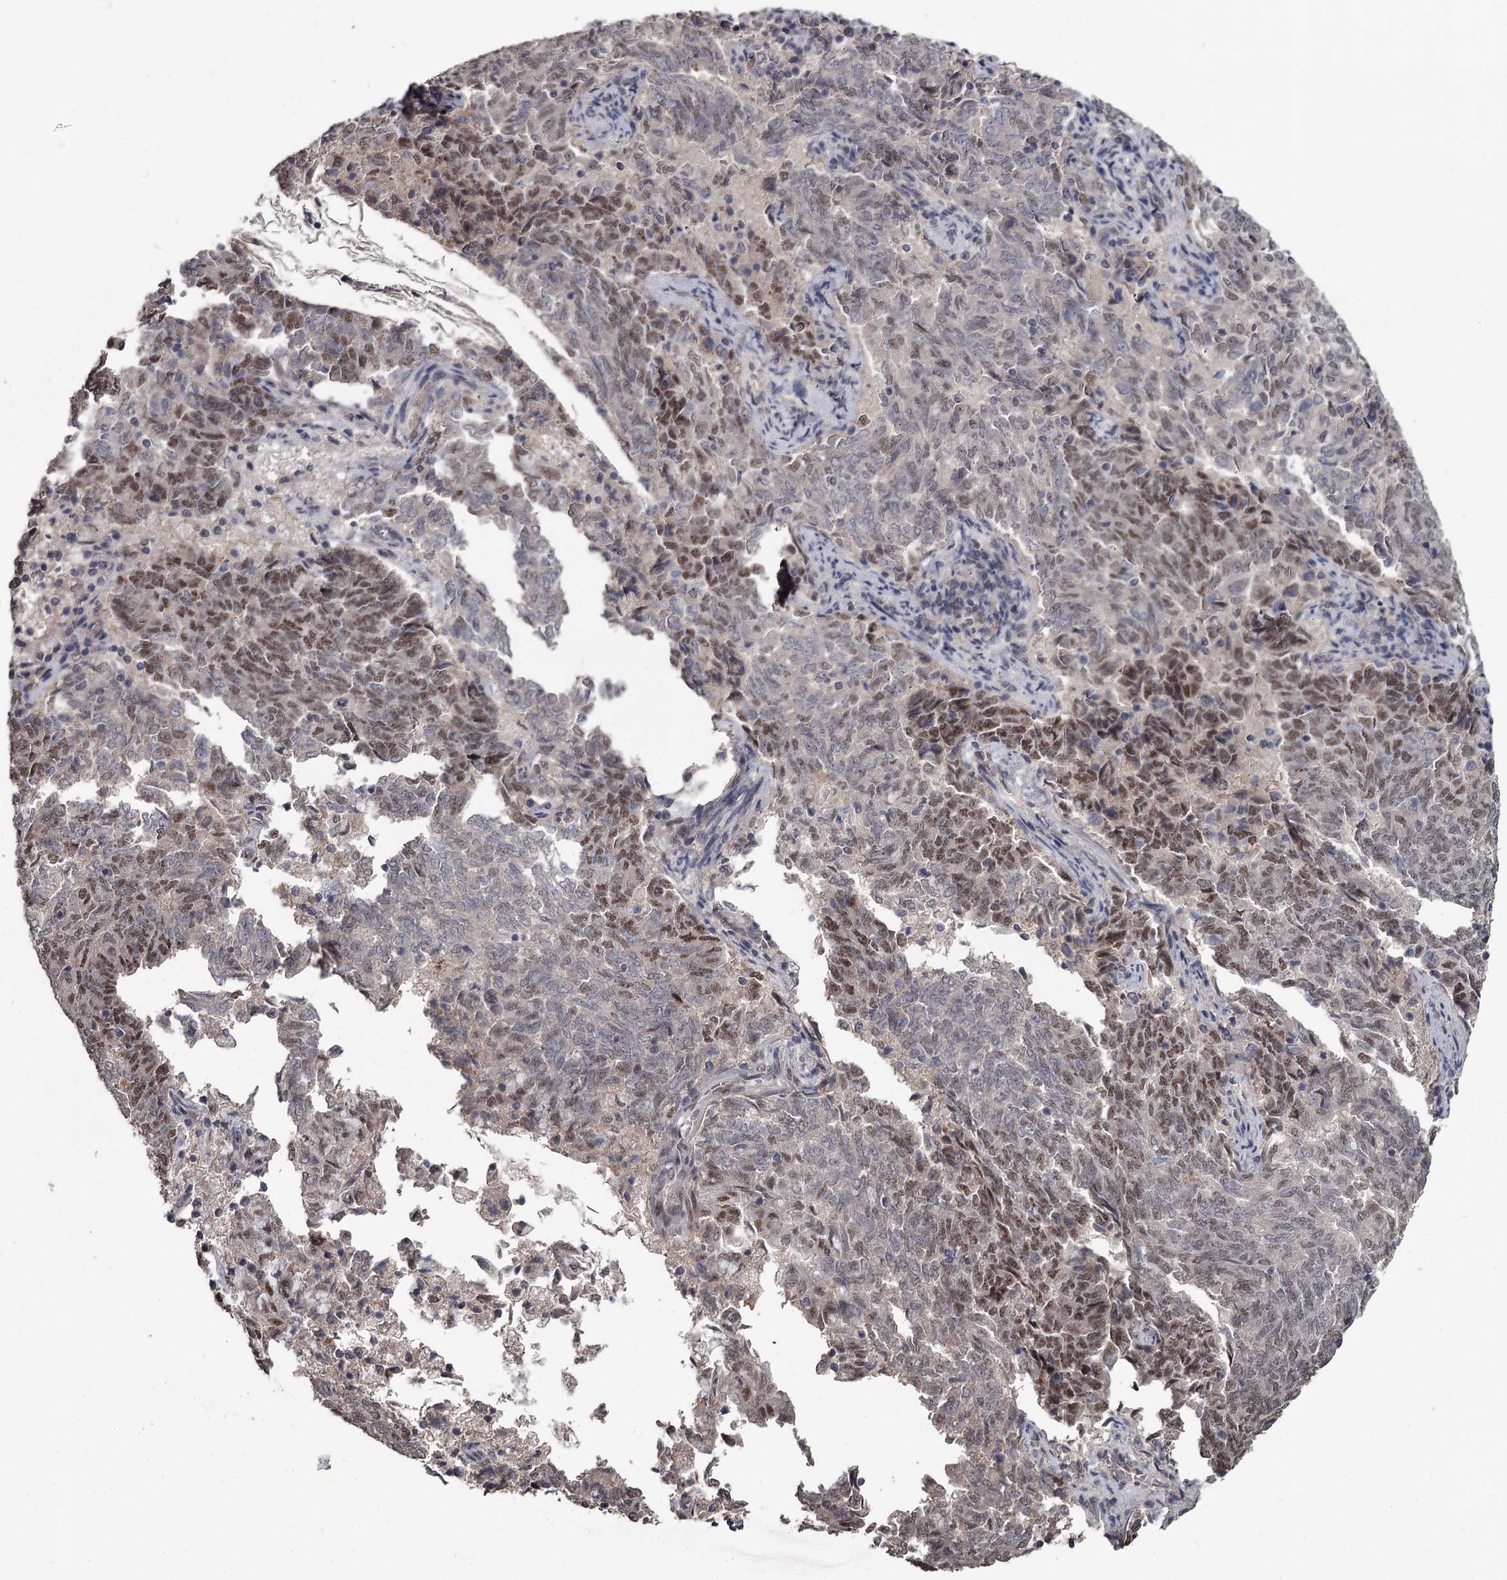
{"staining": {"intensity": "moderate", "quantity": "25%-75%", "location": "nuclear"}, "tissue": "endometrial cancer", "cell_type": "Tumor cells", "image_type": "cancer", "snomed": [{"axis": "morphology", "description": "Adenocarcinoma, NOS"}, {"axis": "topography", "description": "Endometrium"}], "caption": "An image of human endometrial adenocarcinoma stained for a protein reveals moderate nuclear brown staining in tumor cells. (DAB (3,3'-diaminobenzidine) IHC, brown staining for protein, blue staining for nuclei).", "gene": "PRPF40B", "patient": {"sex": "female", "age": 80}}